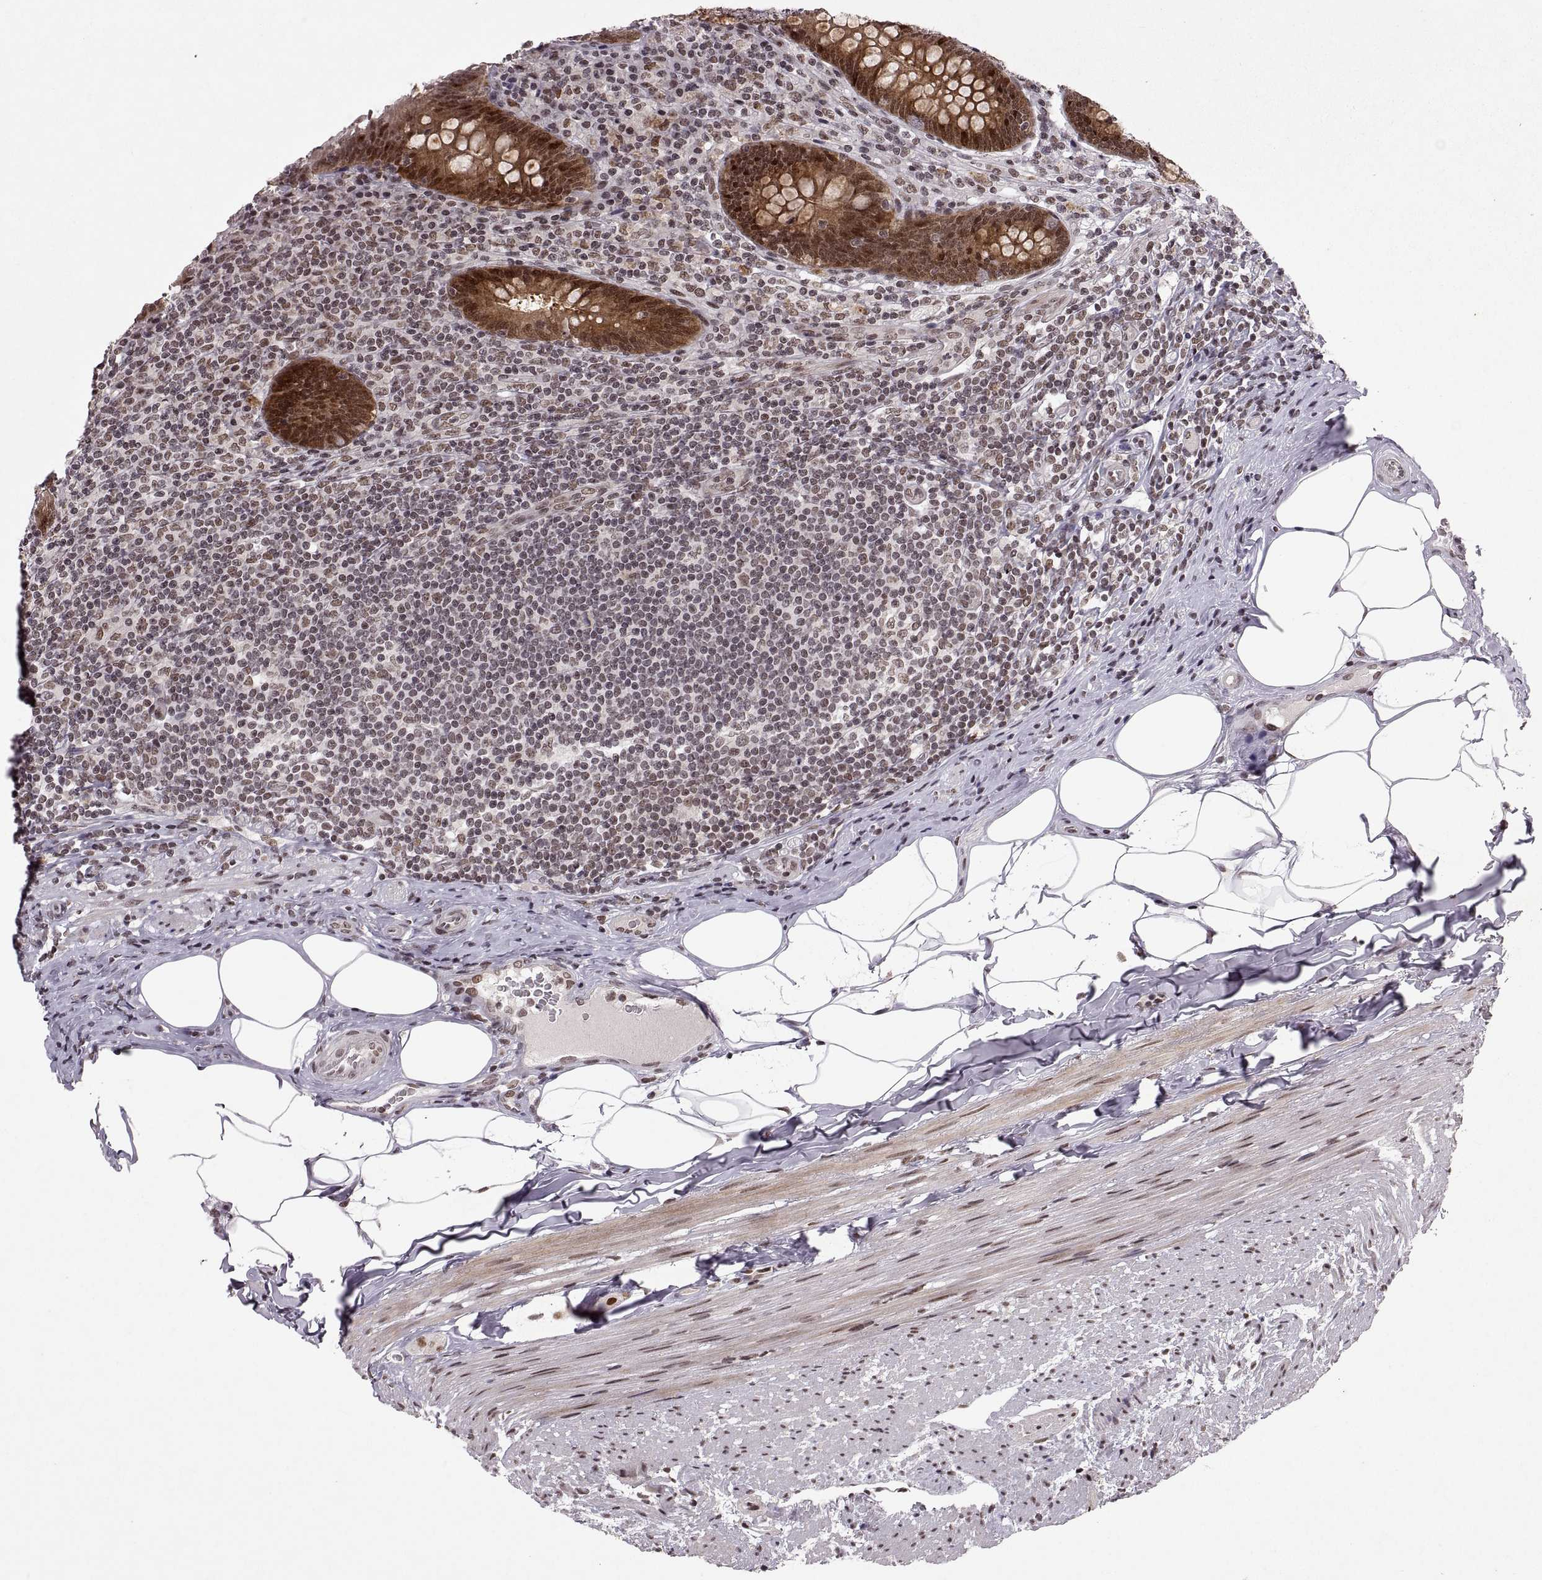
{"staining": {"intensity": "strong", "quantity": ">75%", "location": "cytoplasmic/membranous,nuclear"}, "tissue": "appendix", "cell_type": "Glandular cells", "image_type": "normal", "snomed": [{"axis": "morphology", "description": "Normal tissue, NOS"}, {"axis": "topography", "description": "Appendix"}], "caption": "The photomicrograph shows staining of unremarkable appendix, revealing strong cytoplasmic/membranous,nuclear protein positivity (brown color) within glandular cells.", "gene": "MT1E", "patient": {"sex": "male", "age": 47}}